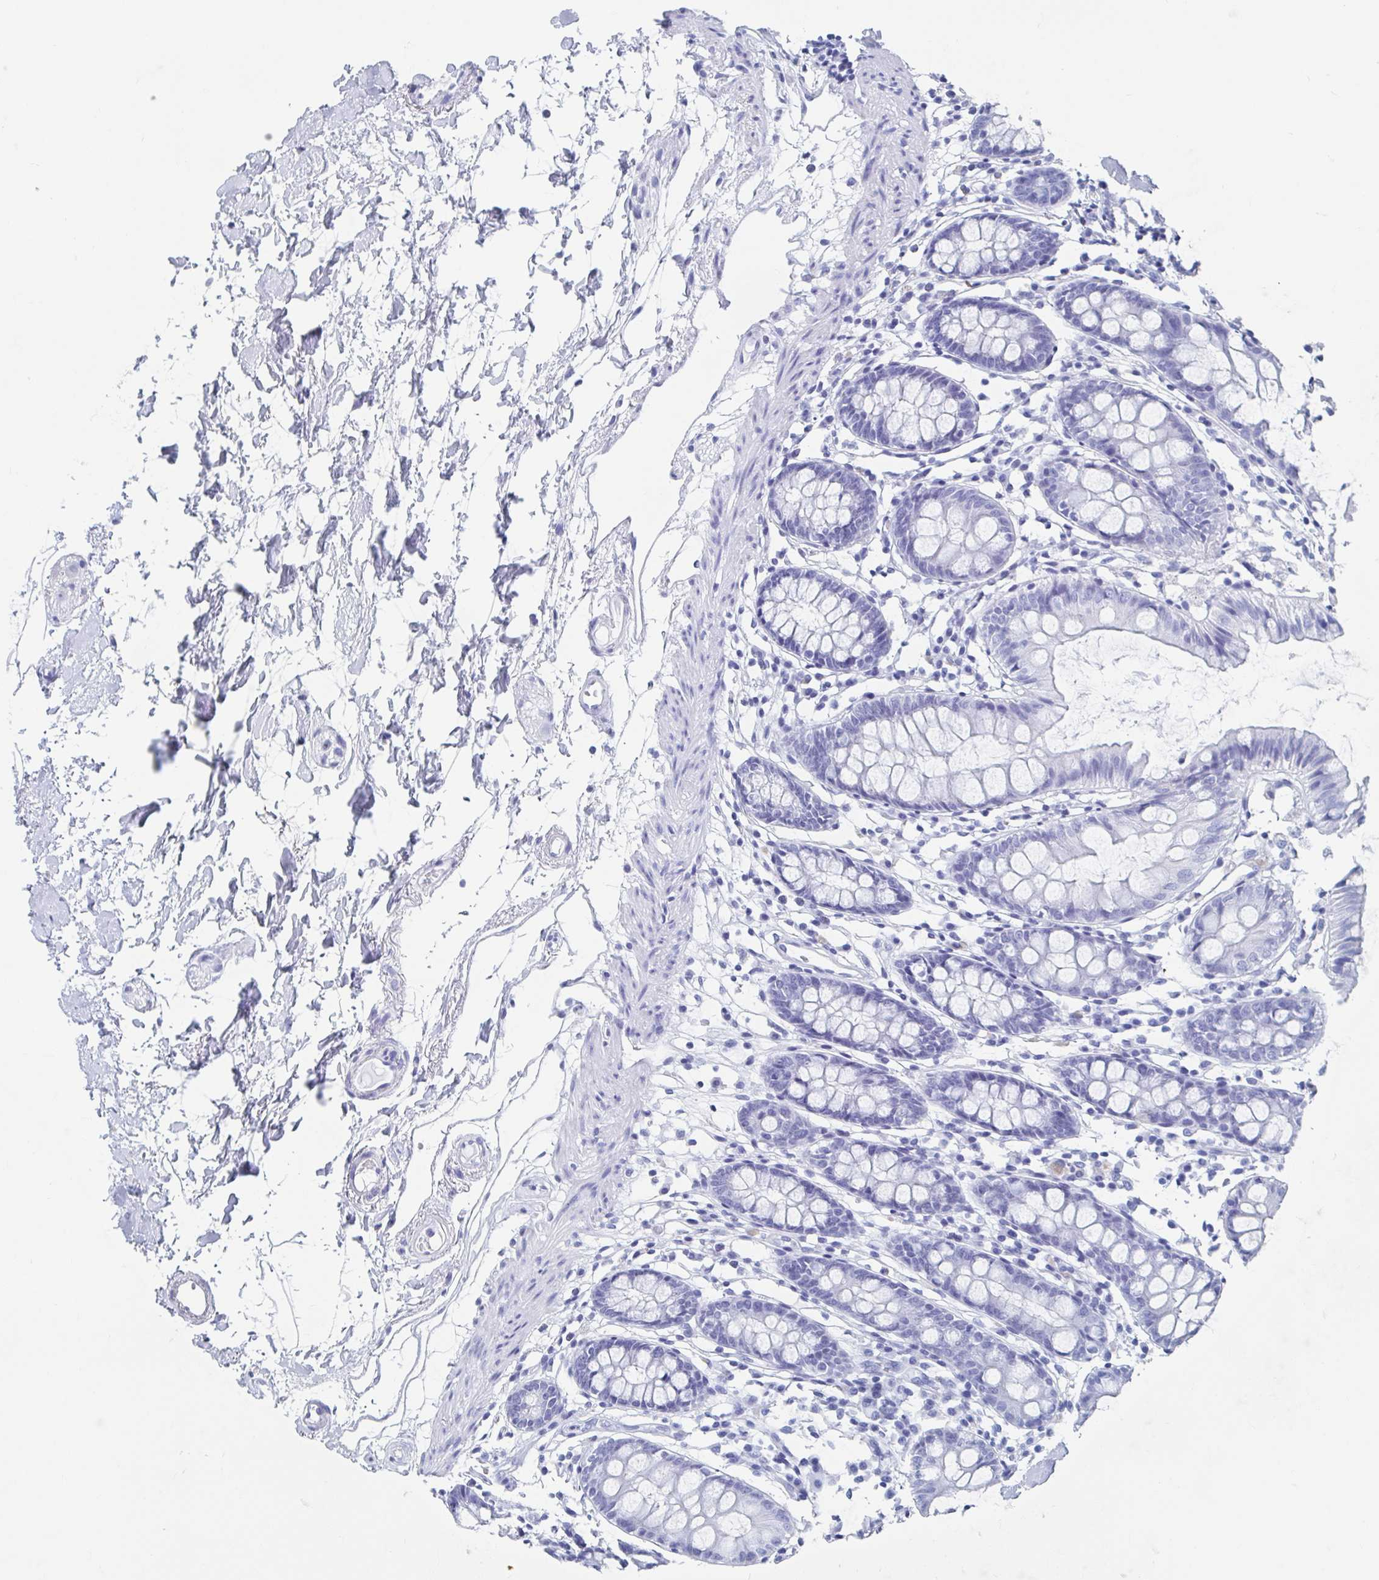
{"staining": {"intensity": "negative", "quantity": "none", "location": "none"}, "tissue": "colon", "cell_type": "Endothelial cells", "image_type": "normal", "snomed": [{"axis": "morphology", "description": "Normal tissue, NOS"}, {"axis": "topography", "description": "Colon"}], "caption": "A high-resolution image shows immunohistochemistry (IHC) staining of unremarkable colon, which shows no significant positivity in endothelial cells. Brightfield microscopy of immunohistochemistry stained with DAB (3,3'-diaminobenzidine) (brown) and hematoxylin (blue), captured at high magnification.", "gene": "HDGFL1", "patient": {"sex": "female", "age": 84}}